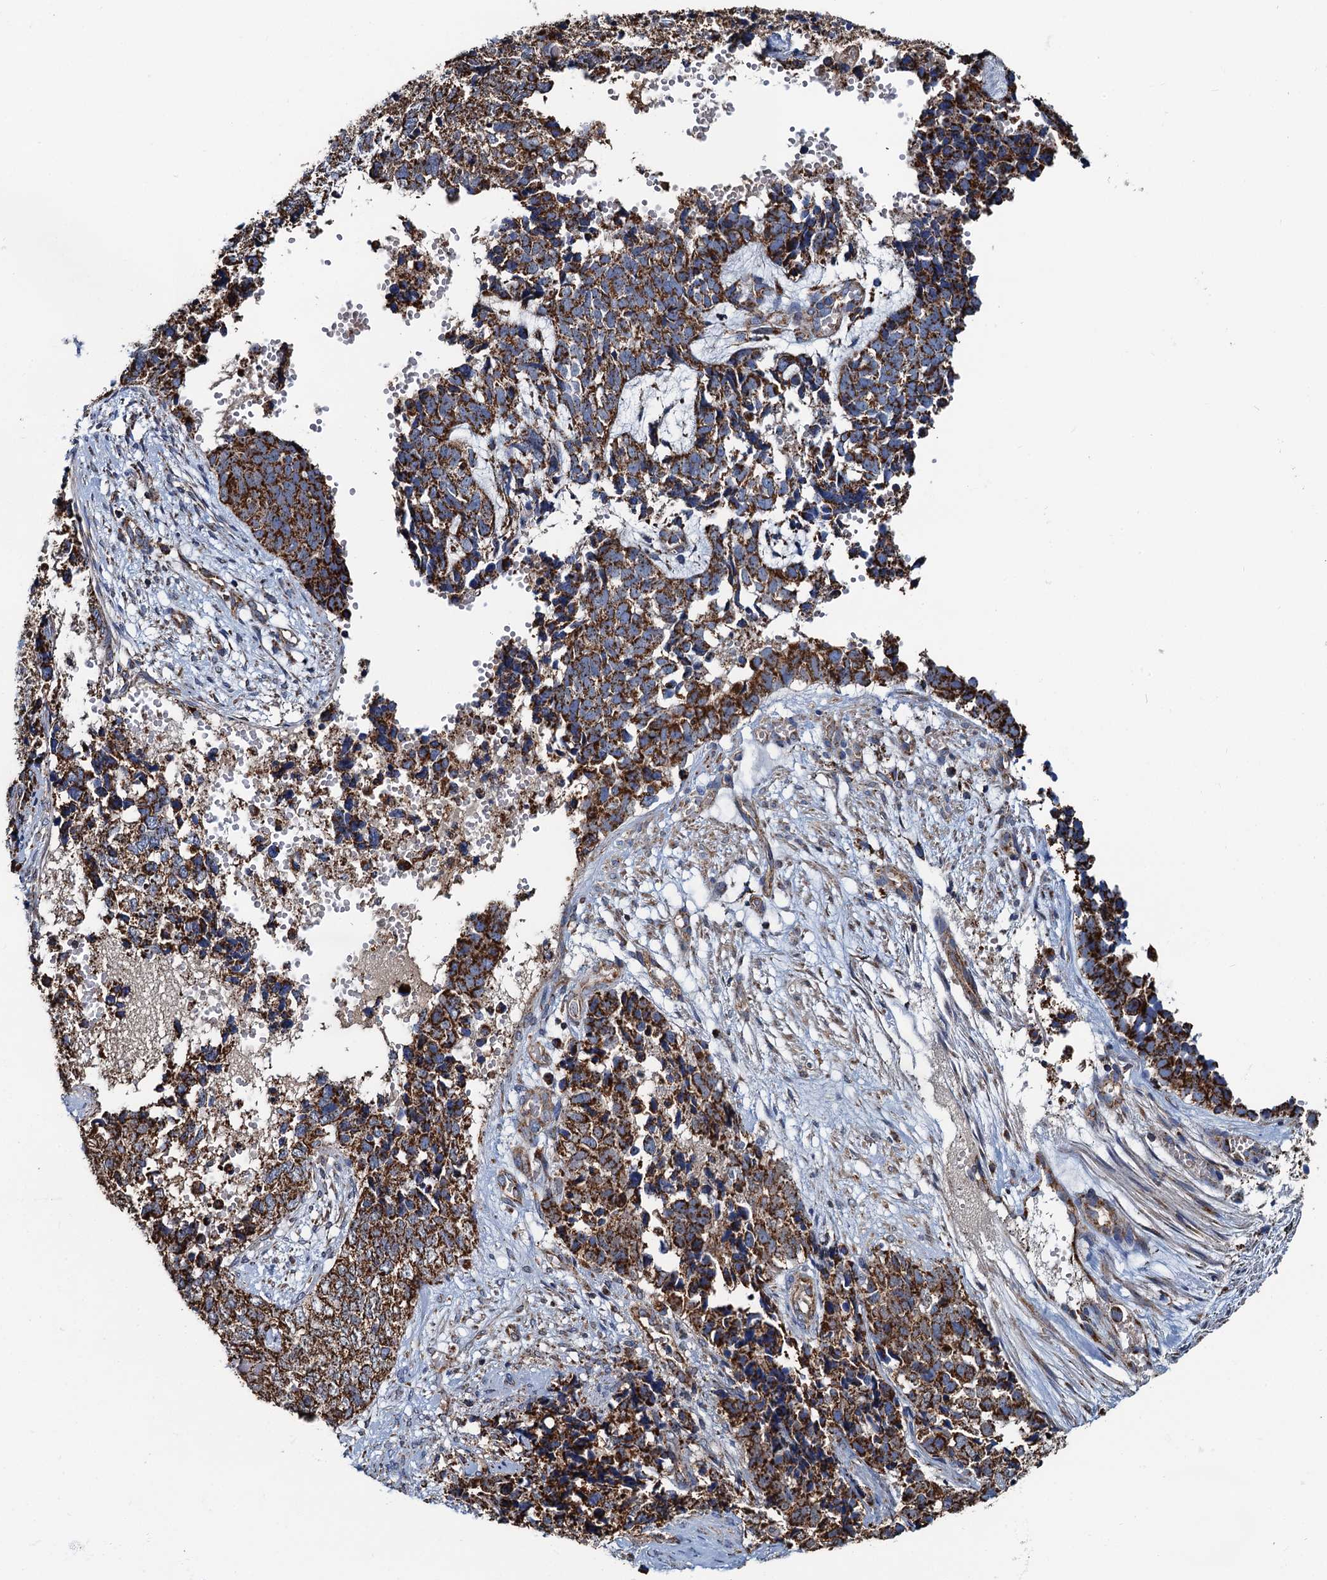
{"staining": {"intensity": "strong", "quantity": ">75%", "location": "cytoplasmic/membranous"}, "tissue": "cervical cancer", "cell_type": "Tumor cells", "image_type": "cancer", "snomed": [{"axis": "morphology", "description": "Squamous cell carcinoma, NOS"}, {"axis": "topography", "description": "Cervix"}], "caption": "Cervical squamous cell carcinoma stained for a protein shows strong cytoplasmic/membranous positivity in tumor cells. Immunohistochemistry stains the protein in brown and the nuclei are stained blue.", "gene": "AAGAB", "patient": {"sex": "female", "age": 63}}